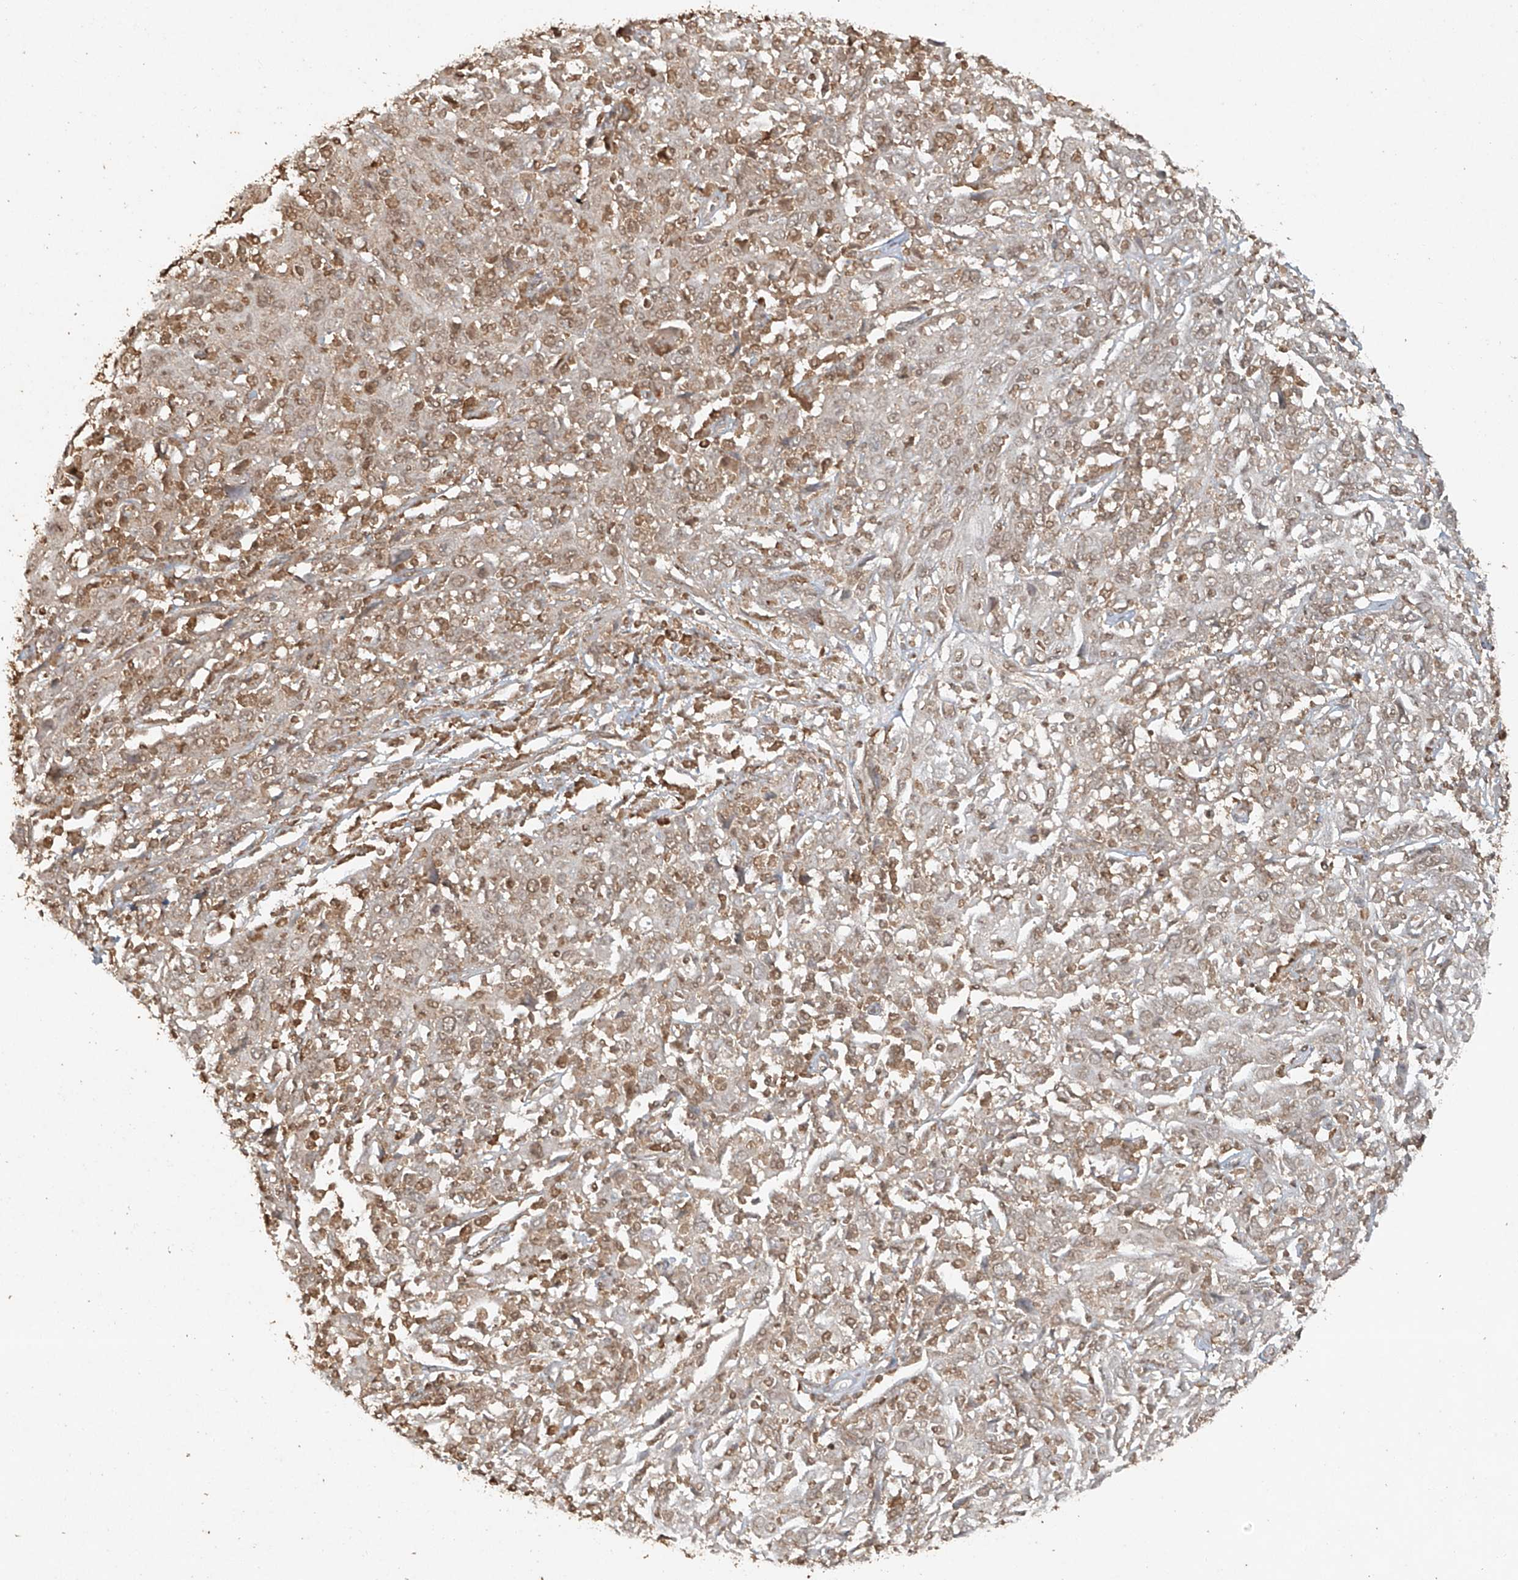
{"staining": {"intensity": "weak", "quantity": ">75%", "location": "cytoplasmic/membranous,nuclear"}, "tissue": "cervical cancer", "cell_type": "Tumor cells", "image_type": "cancer", "snomed": [{"axis": "morphology", "description": "Squamous cell carcinoma, NOS"}, {"axis": "topography", "description": "Cervix"}], "caption": "Cervical squamous cell carcinoma was stained to show a protein in brown. There is low levels of weak cytoplasmic/membranous and nuclear staining in about >75% of tumor cells.", "gene": "TIGAR", "patient": {"sex": "female", "age": 46}}